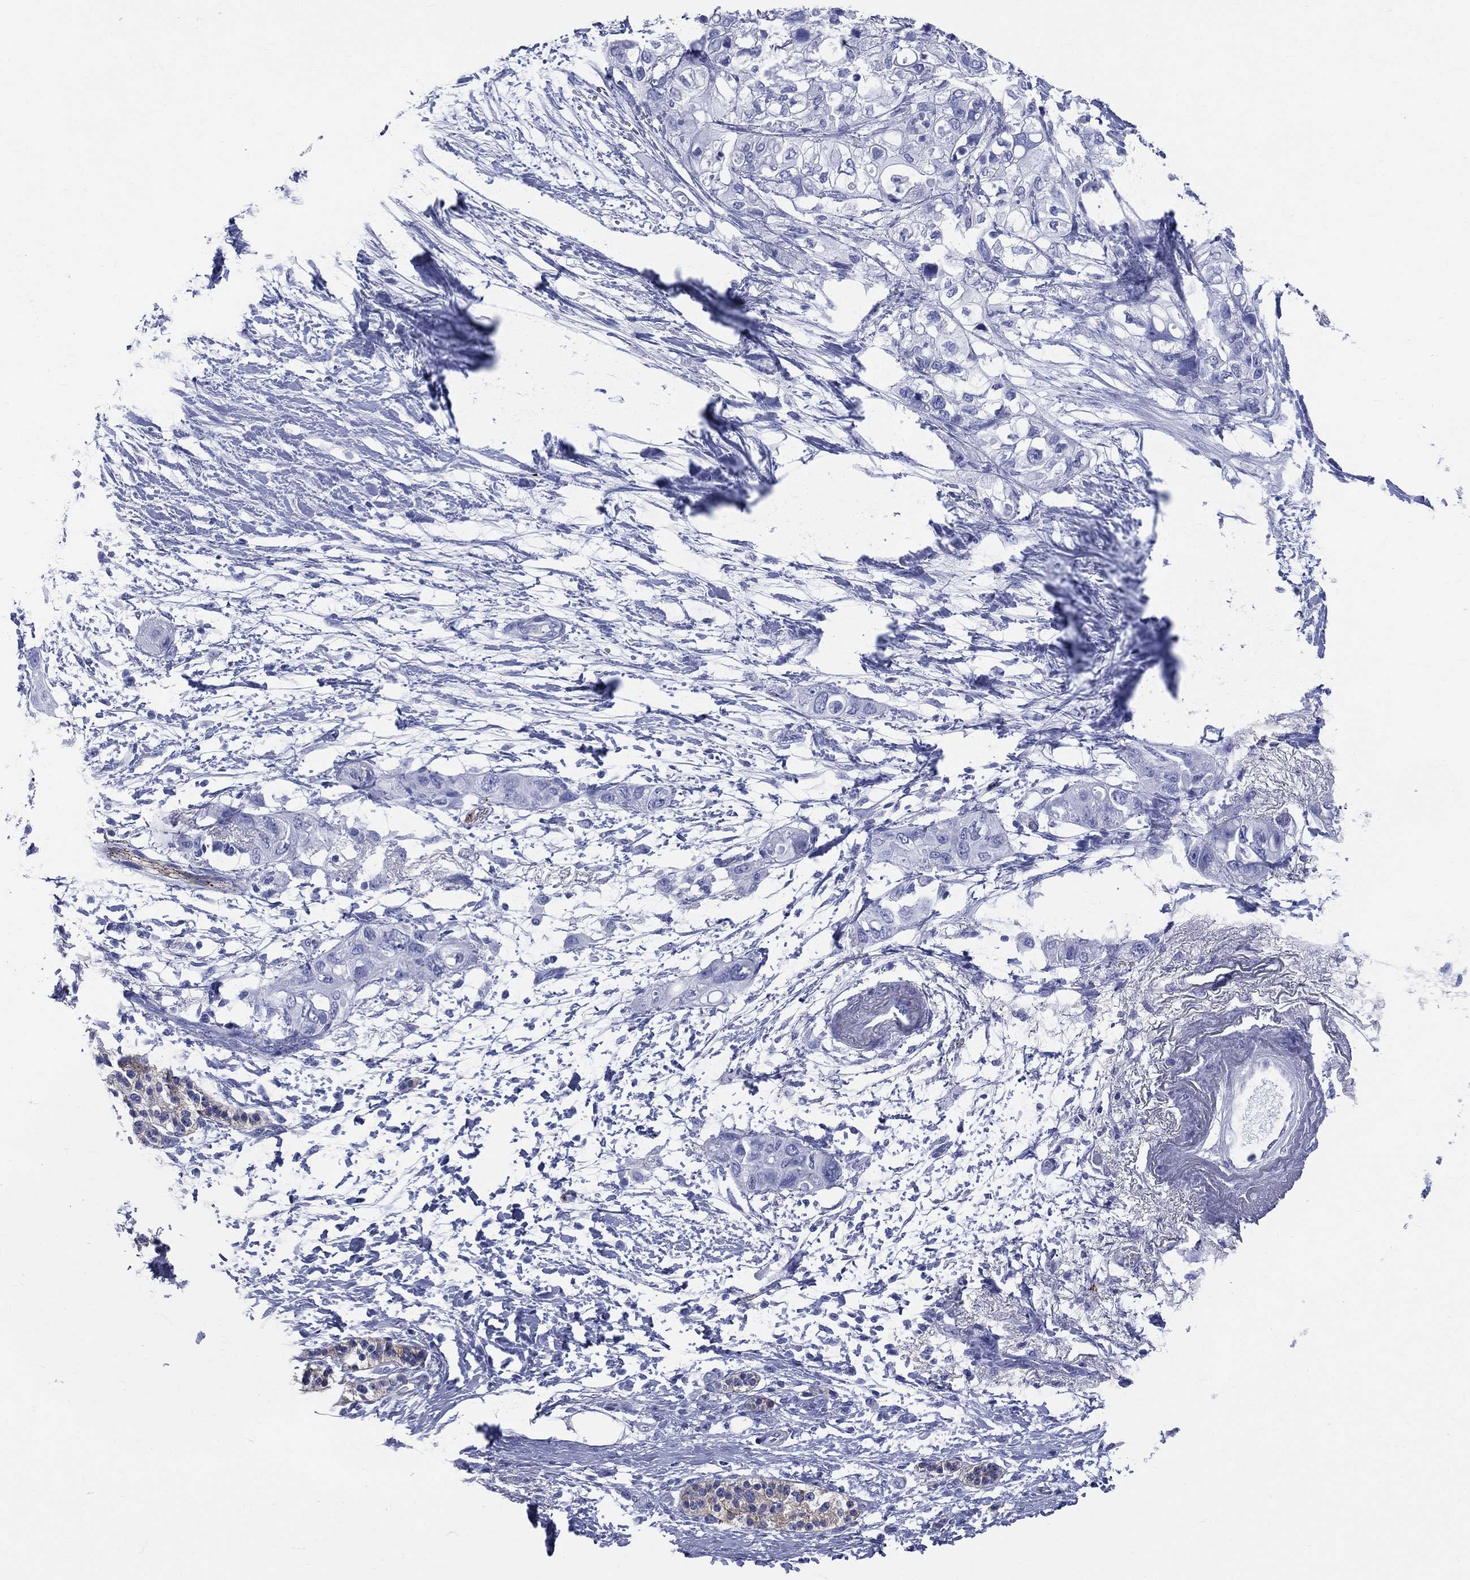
{"staining": {"intensity": "negative", "quantity": "none", "location": "none"}, "tissue": "pancreatic cancer", "cell_type": "Tumor cells", "image_type": "cancer", "snomed": [{"axis": "morphology", "description": "Adenocarcinoma, NOS"}, {"axis": "topography", "description": "Pancreas"}], "caption": "High magnification brightfield microscopy of pancreatic adenocarcinoma stained with DAB (3,3'-diaminobenzidine) (brown) and counterstained with hematoxylin (blue): tumor cells show no significant positivity.", "gene": "SYP", "patient": {"sex": "female", "age": 72}}